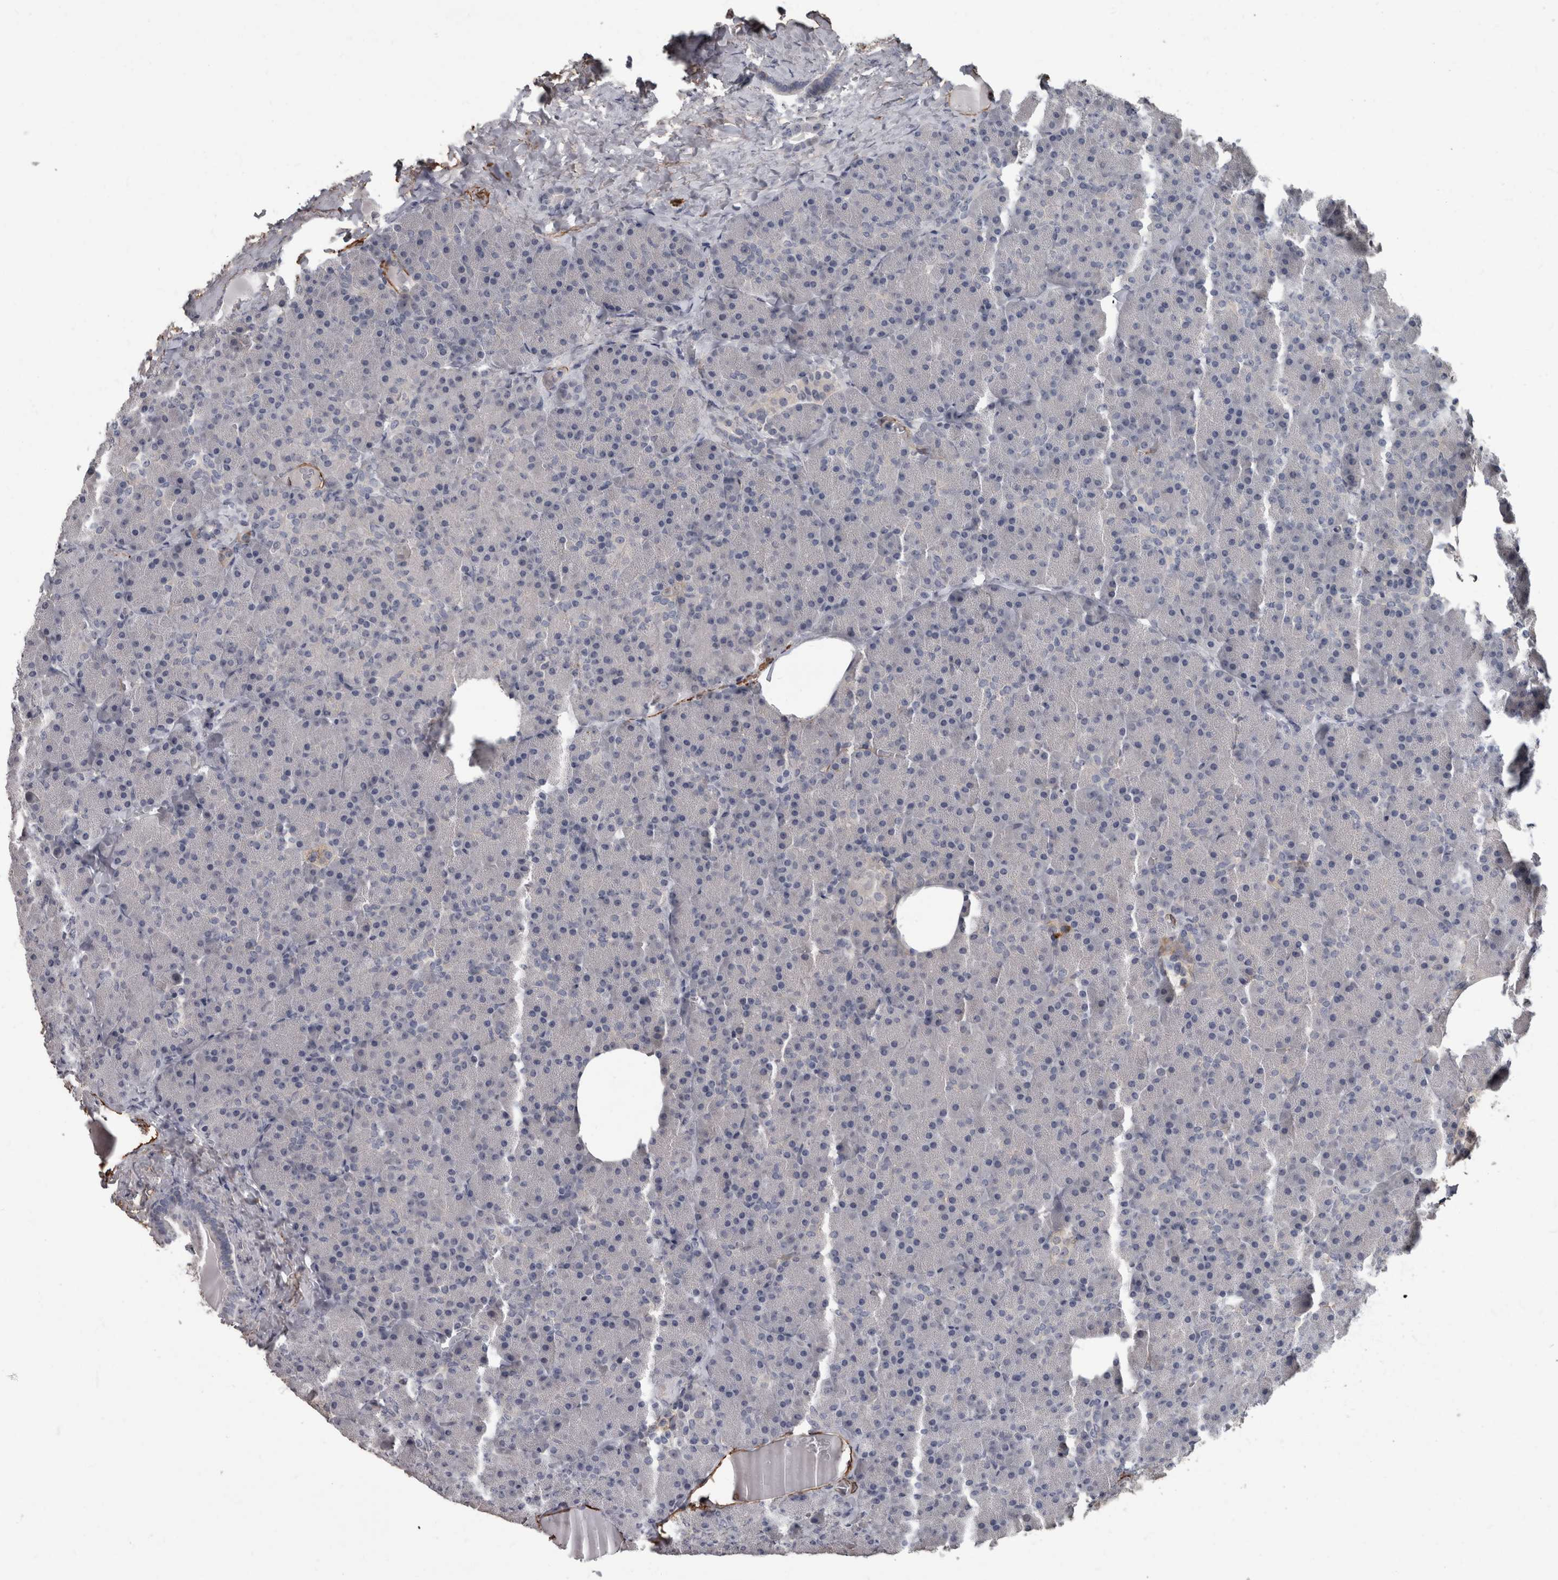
{"staining": {"intensity": "negative", "quantity": "none", "location": "none"}, "tissue": "pancreas", "cell_type": "Exocrine glandular cells", "image_type": "normal", "snomed": [{"axis": "morphology", "description": "Normal tissue, NOS"}, {"axis": "morphology", "description": "Carcinoid, malignant, NOS"}, {"axis": "topography", "description": "Pancreas"}], "caption": "High power microscopy micrograph of an IHC photomicrograph of unremarkable pancreas, revealing no significant staining in exocrine glandular cells. The staining is performed using DAB (3,3'-diaminobenzidine) brown chromogen with nuclei counter-stained in using hematoxylin.", "gene": "MASTL", "patient": {"sex": "female", "age": 35}}